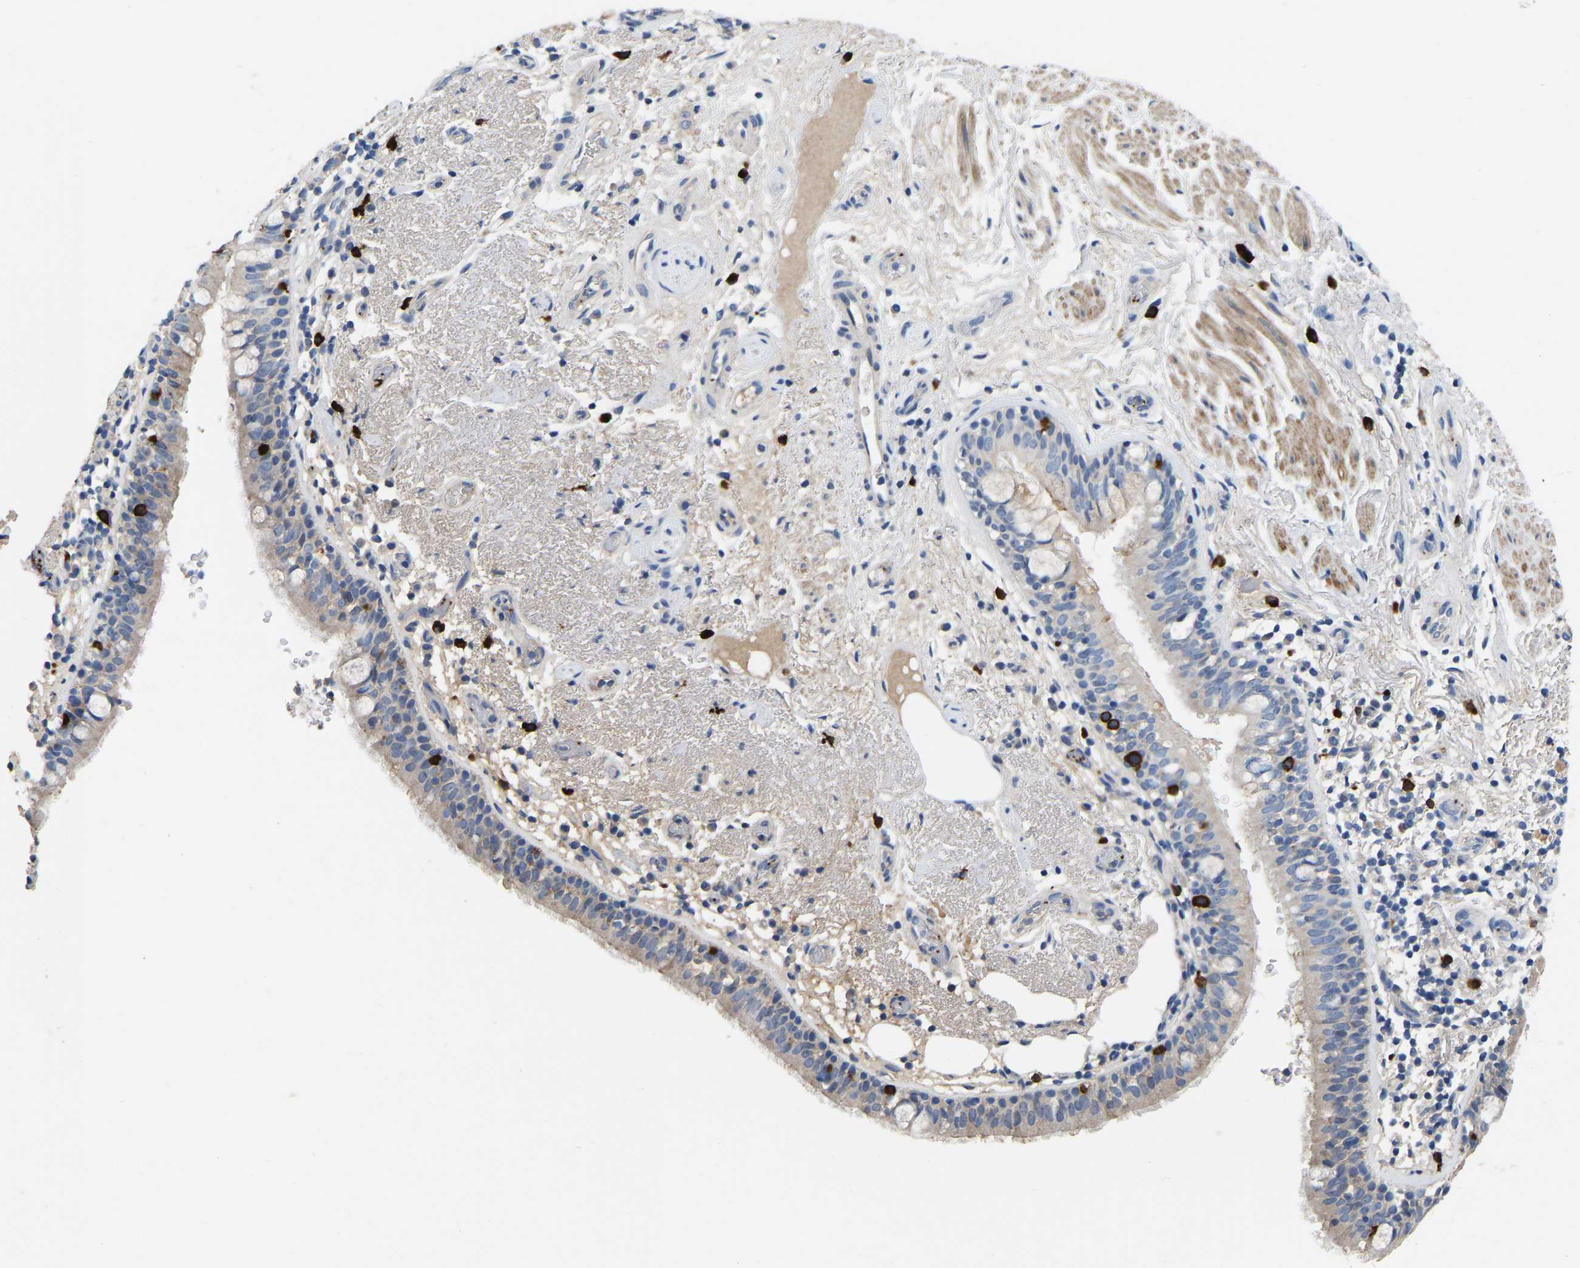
{"staining": {"intensity": "negative", "quantity": "none", "location": "none"}, "tissue": "bronchus", "cell_type": "Respiratory epithelial cells", "image_type": "normal", "snomed": [{"axis": "morphology", "description": "Normal tissue, NOS"}, {"axis": "morphology", "description": "Inflammation, NOS"}, {"axis": "topography", "description": "Cartilage tissue"}, {"axis": "topography", "description": "Bronchus"}], "caption": "This is an immunohistochemistry photomicrograph of benign human bronchus. There is no staining in respiratory epithelial cells.", "gene": "RAB27B", "patient": {"sex": "male", "age": 77}}